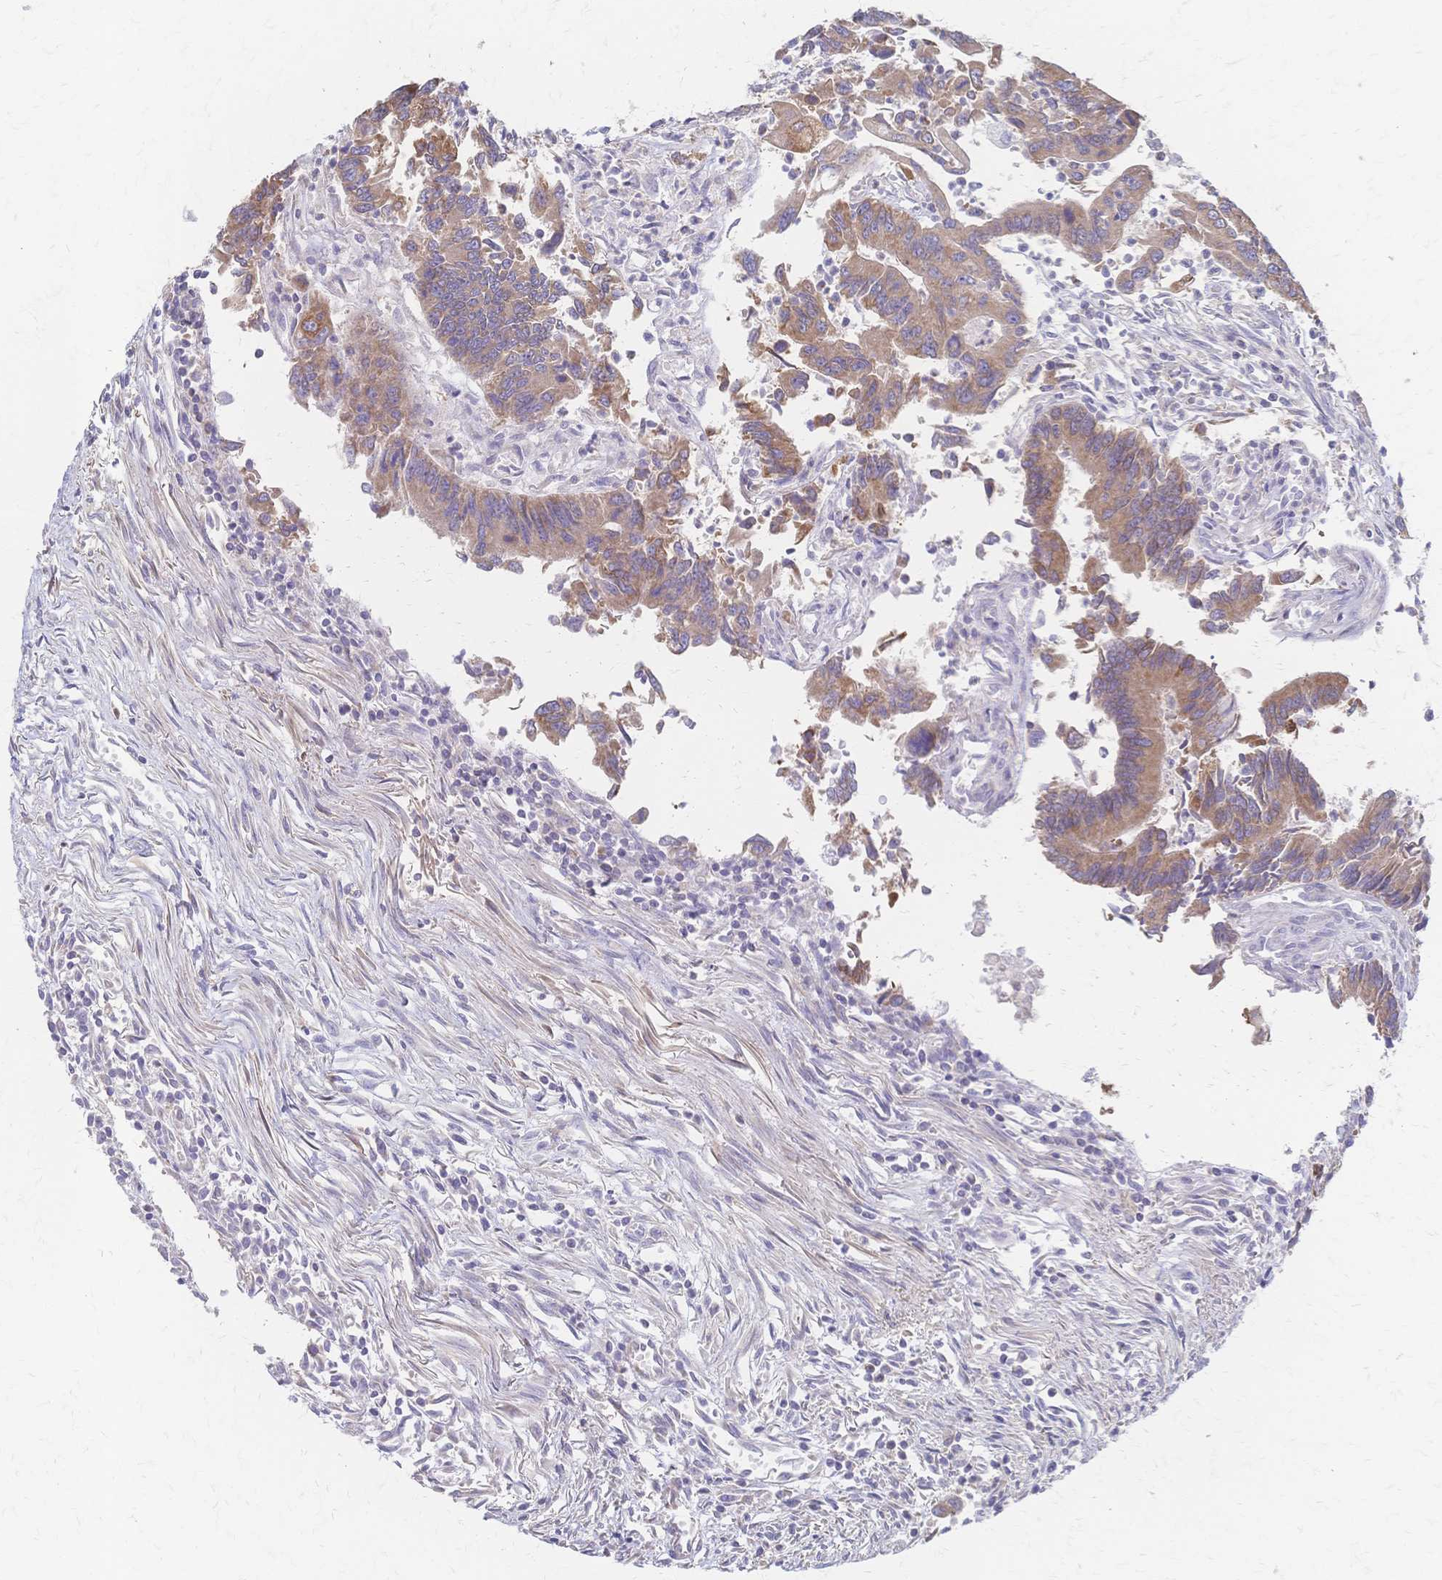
{"staining": {"intensity": "weak", "quantity": ">75%", "location": "cytoplasmic/membranous"}, "tissue": "colorectal cancer", "cell_type": "Tumor cells", "image_type": "cancer", "snomed": [{"axis": "morphology", "description": "Adenocarcinoma, NOS"}, {"axis": "topography", "description": "Colon"}], "caption": "The image demonstrates immunohistochemical staining of adenocarcinoma (colorectal). There is weak cytoplasmic/membranous positivity is seen in approximately >75% of tumor cells.", "gene": "CYB5A", "patient": {"sex": "female", "age": 67}}